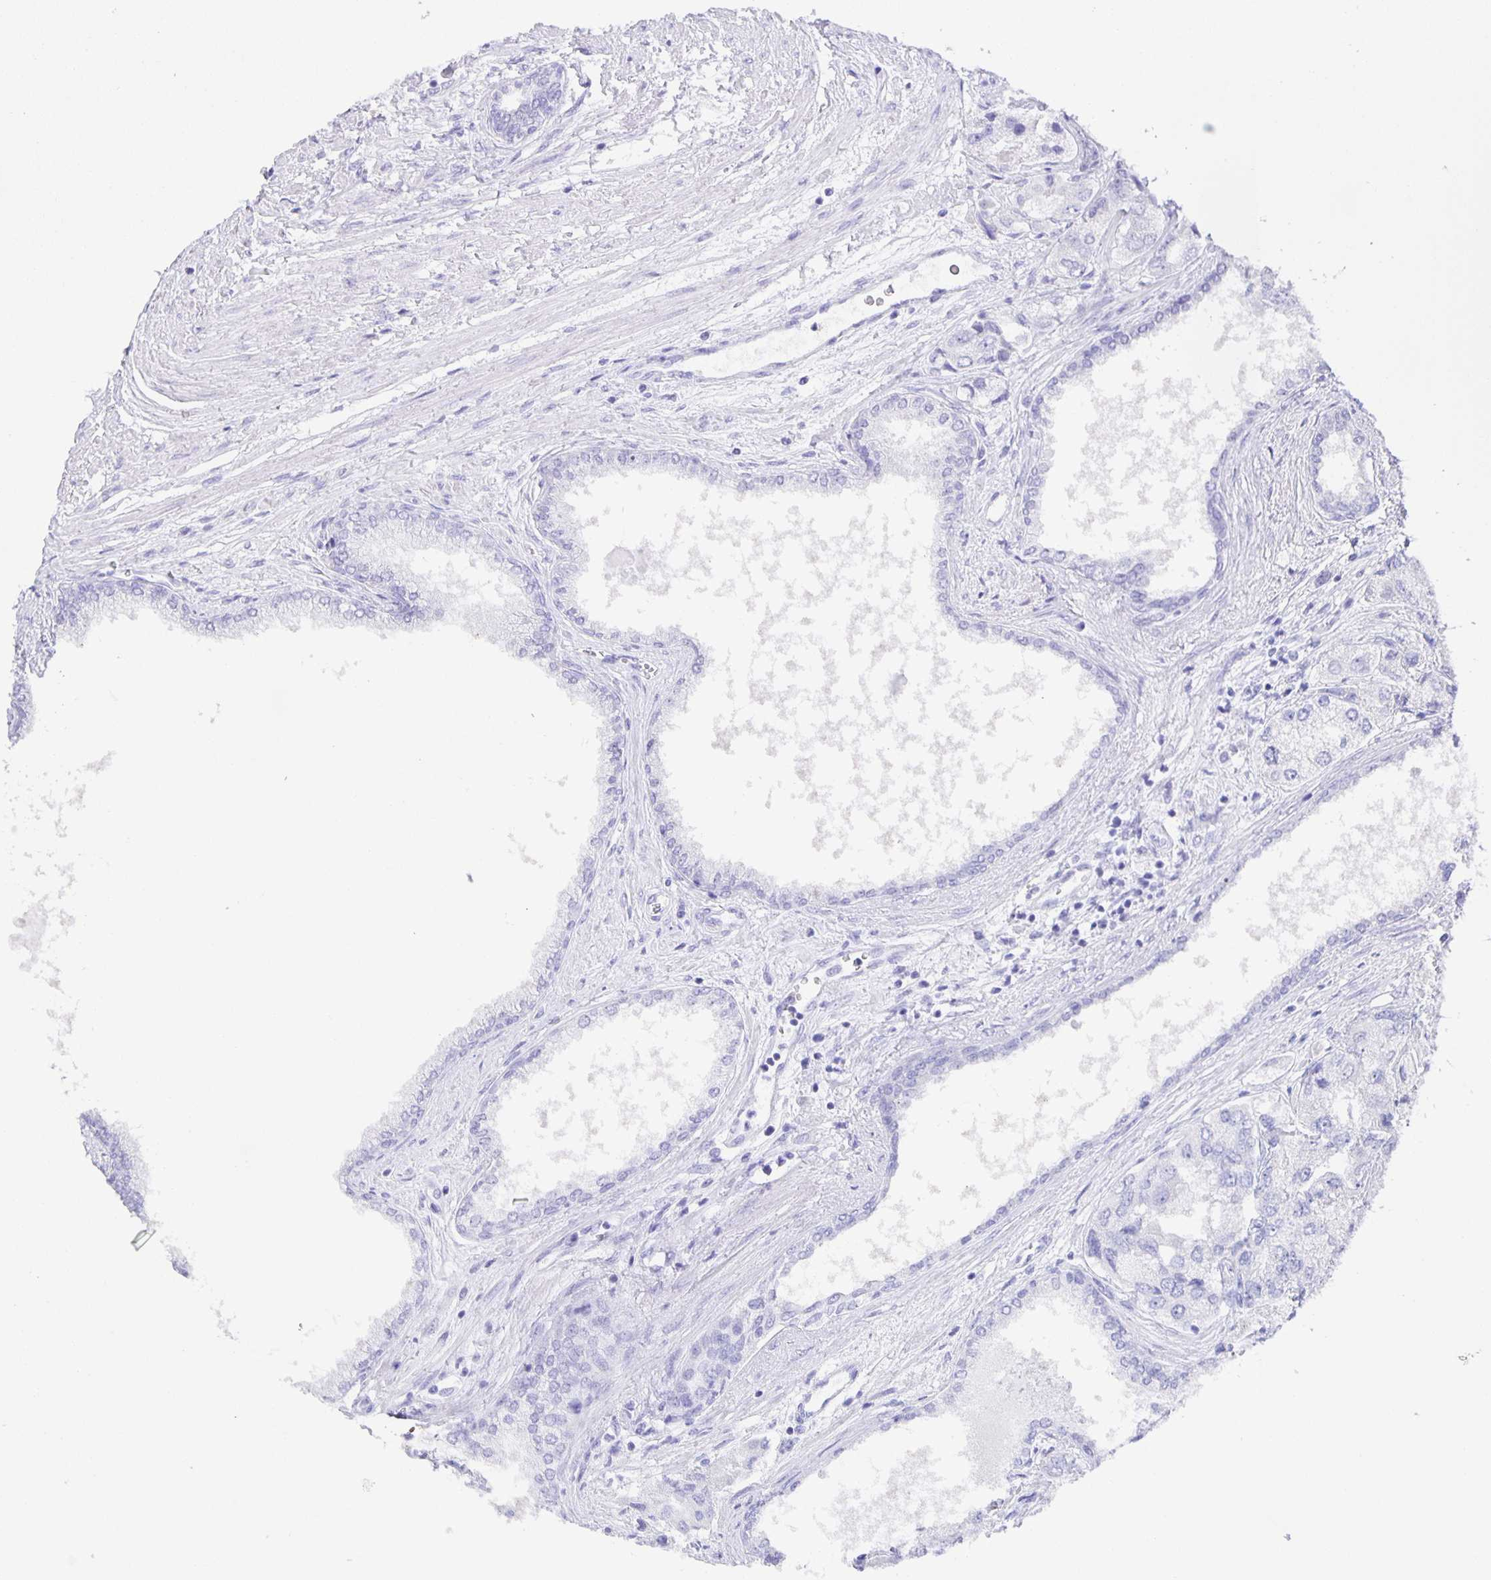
{"staining": {"intensity": "negative", "quantity": "none", "location": "none"}, "tissue": "prostate cancer", "cell_type": "Tumor cells", "image_type": "cancer", "snomed": [{"axis": "morphology", "description": "Adenocarcinoma, Low grade"}, {"axis": "topography", "description": "Prostate"}], "caption": "An IHC histopathology image of low-grade adenocarcinoma (prostate) is shown. There is no staining in tumor cells of low-grade adenocarcinoma (prostate).", "gene": "GUCA2A", "patient": {"sex": "male", "age": 69}}